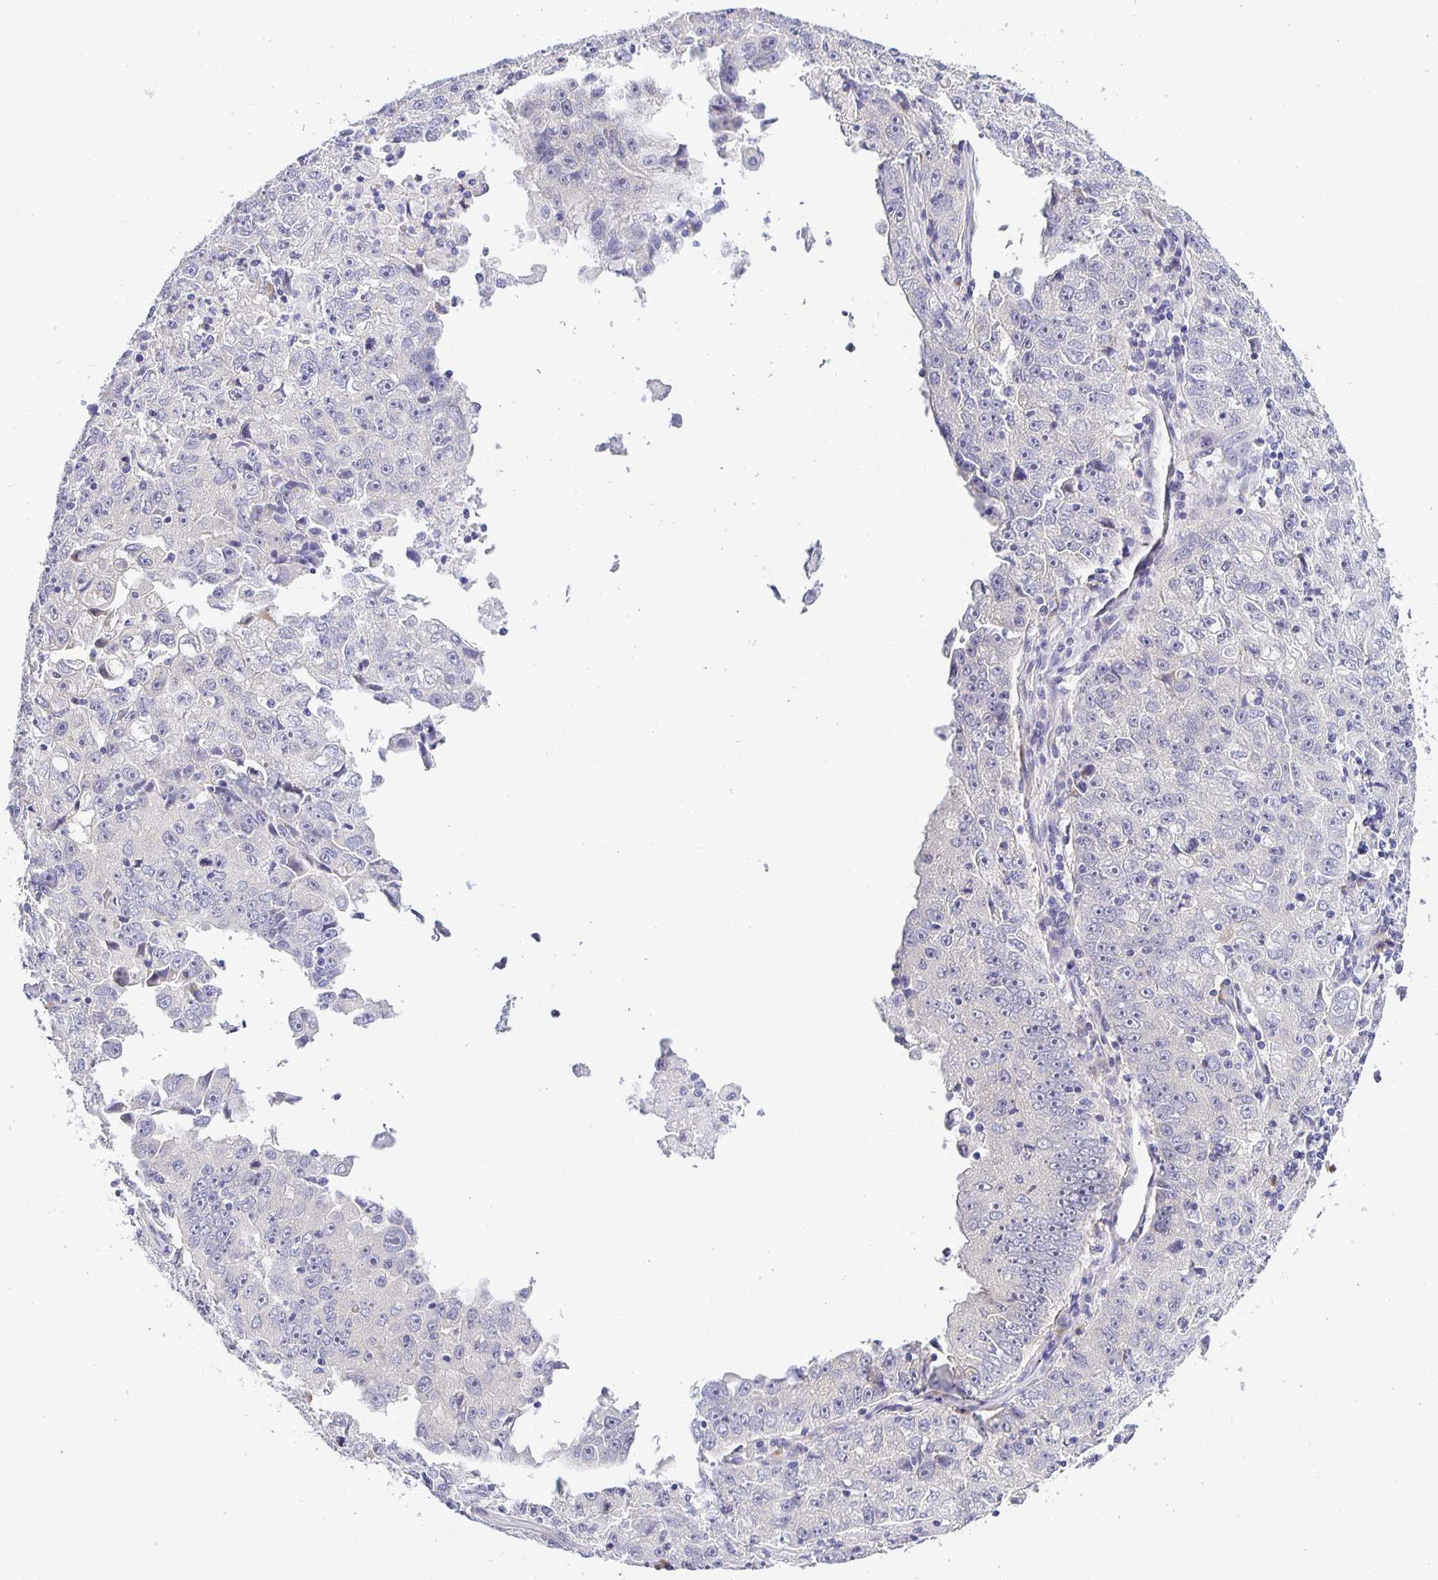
{"staining": {"intensity": "negative", "quantity": "none", "location": "none"}, "tissue": "lung cancer", "cell_type": "Tumor cells", "image_type": "cancer", "snomed": [{"axis": "morphology", "description": "Normal morphology"}, {"axis": "morphology", "description": "Adenocarcinoma, NOS"}, {"axis": "topography", "description": "Lymph node"}, {"axis": "topography", "description": "Lung"}], "caption": "There is no significant expression in tumor cells of lung adenocarcinoma.", "gene": "OPALIN", "patient": {"sex": "female", "age": 57}}